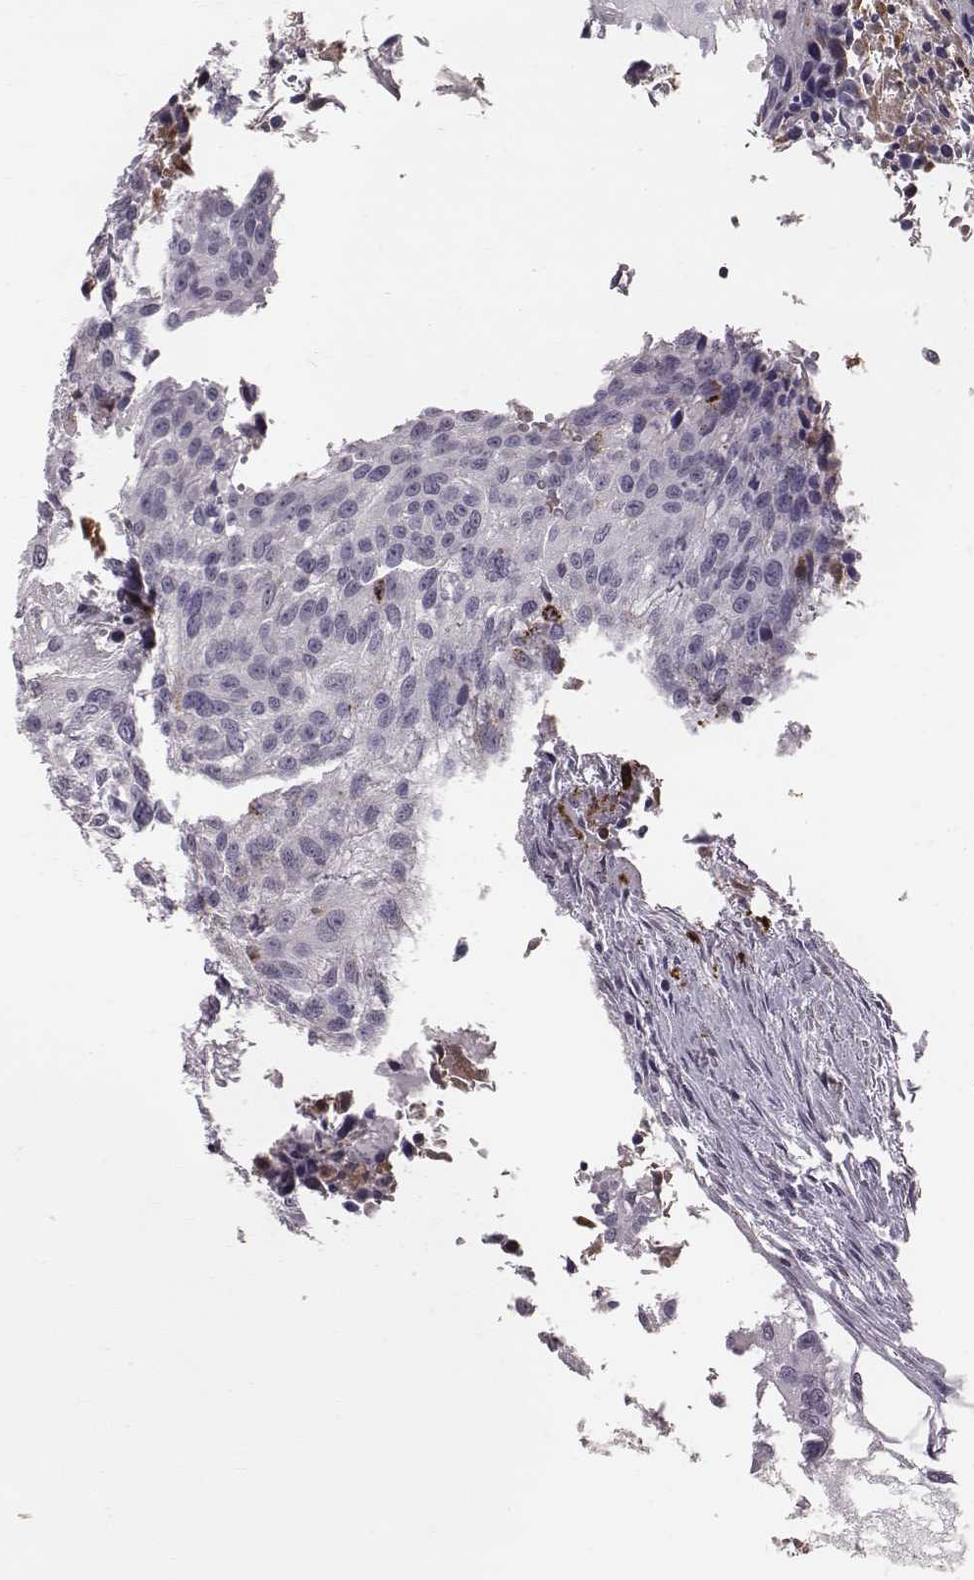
{"staining": {"intensity": "negative", "quantity": "none", "location": "none"}, "tissue": "urothelial cancer", "cell_type": "Tumor cells", "image_type": "cancer", "snomed": [{"axis": "morphology", "description": "Urothelial carcinoma, NOS"}, {"axis": "topography", "description": "Urinary bladder"}], "caption": "This image is of urothelial cancer stained with IHC to label a protein in brown with the nuclei are counter-stained blue. There is no positivity in tumor cells.", "gene": "CFTR", "patient": {"sex": "male", "age": 55}}